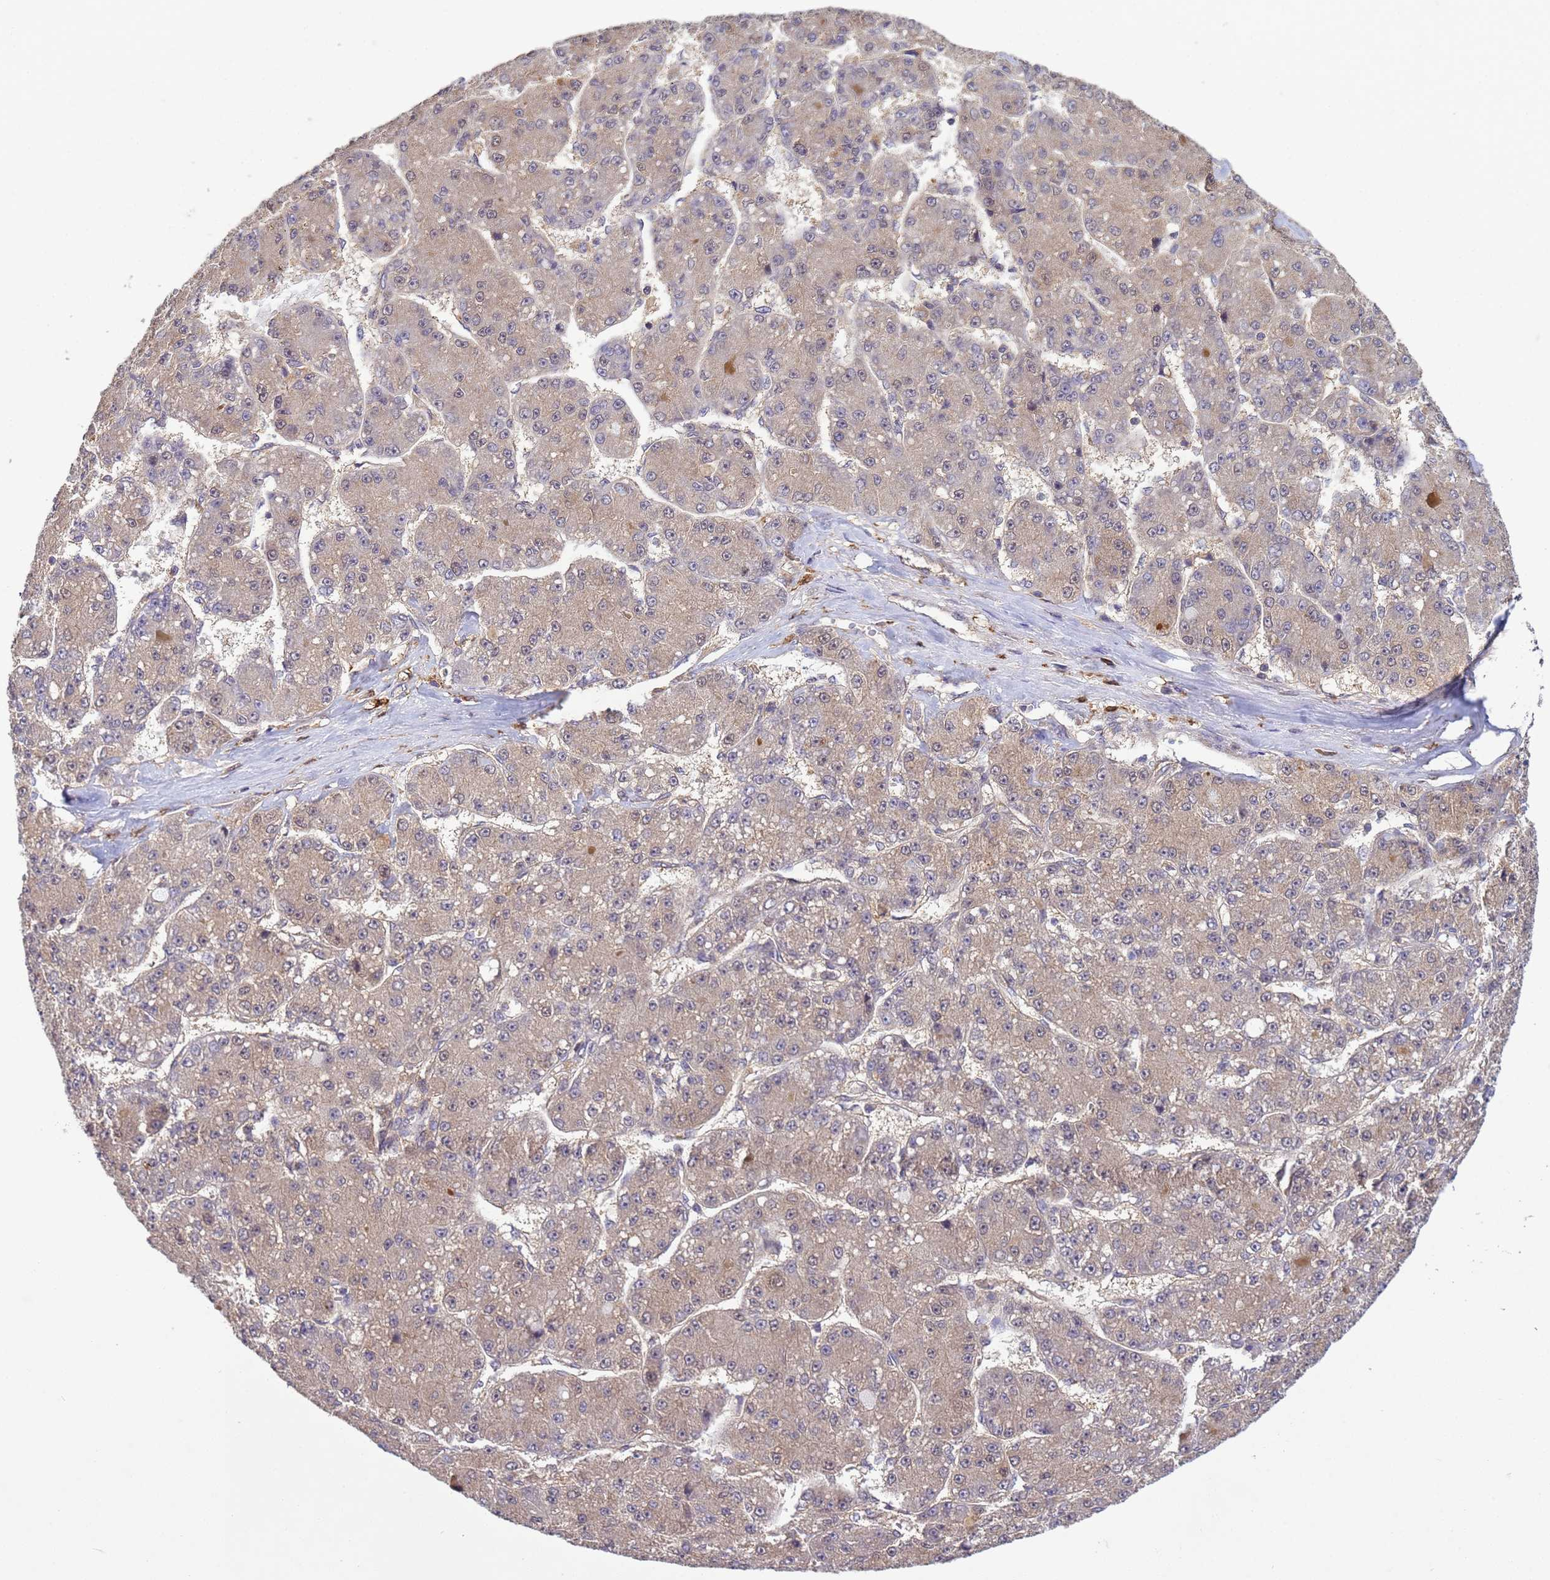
{"staining": {"intensity": "weak", "quantity": "25%-75%", "location": "cytoplasmic/membranous"}, "tissue": "liver cancer", "cell_type": "Tumor cells", "image_type": "cancer", "snomed": [{"axis": "morphology", "description": "Carcinoma, Hepatocellular, NOS"}, {"axis": "topography", "description": "Liver"}], "caption": "Immunohistochemistry (IHC) (DAB) staining of human liver hepatocellular carcinoma displays weak cytoplasmic/membranous protein staining in about 25%-75% of tumor cells.", "gene": "NPEPPS", "patient": {"sex": "male", "age": 67}}